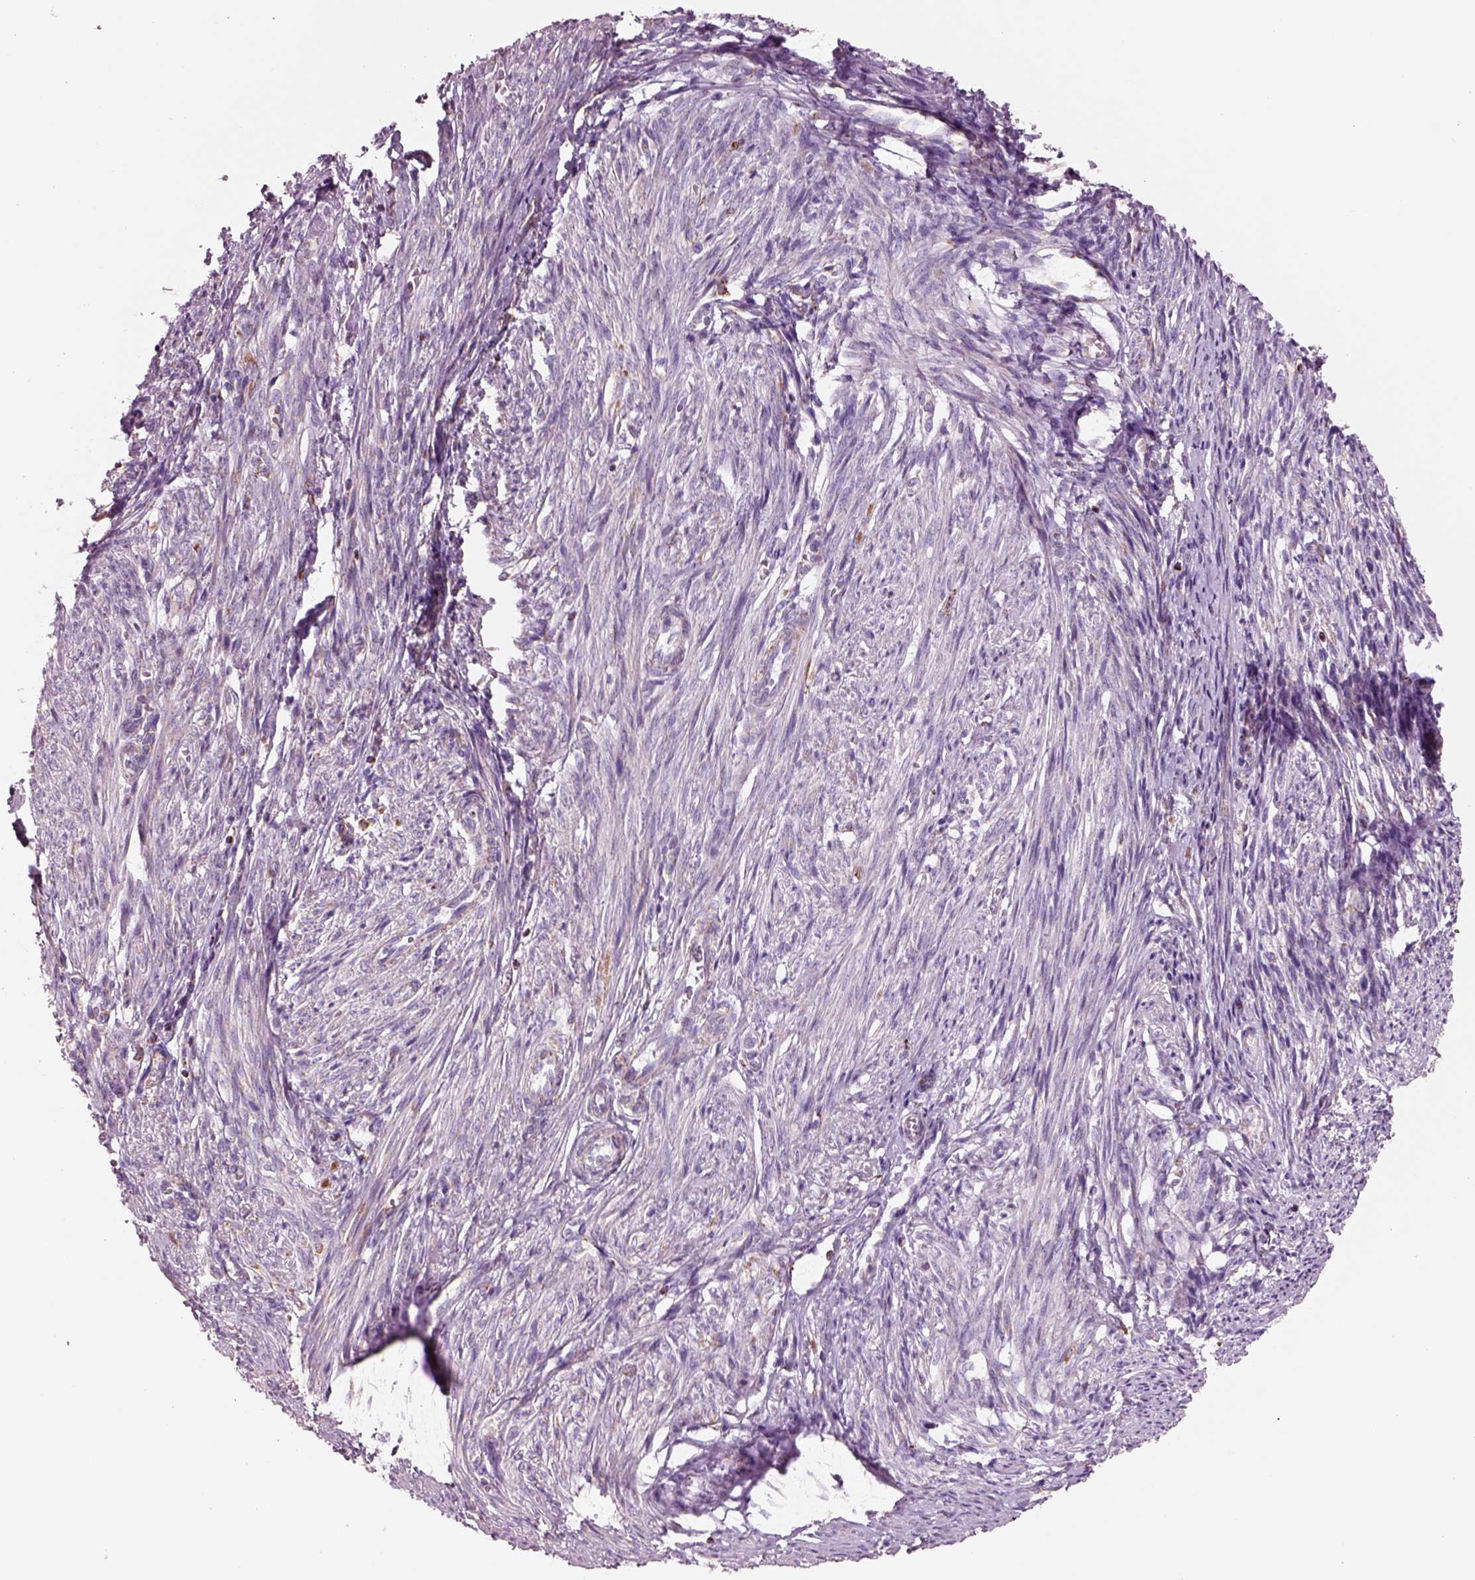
{"staining": {"intensity": "weak", "quantity": ">75%", "location": "cytoplasmic/membranous"}, "tissue": "endometrium", "cell_type": "Cells in endometrial stroma", "image_type": "normal", "snomed": [{"axis": "morphology", "description": "Normal tissue, NOS"}, {"axis": "topography", "description": "Endometrium"}], "caption": "Immunohistochemical staining of benign human endometrium reveals weak cytoplasmic/membranous protein expression in about >75% of cells in endometrial stroma.", "gene": "SLC25A24", "patient": {"sex": "female", "age": 50}}